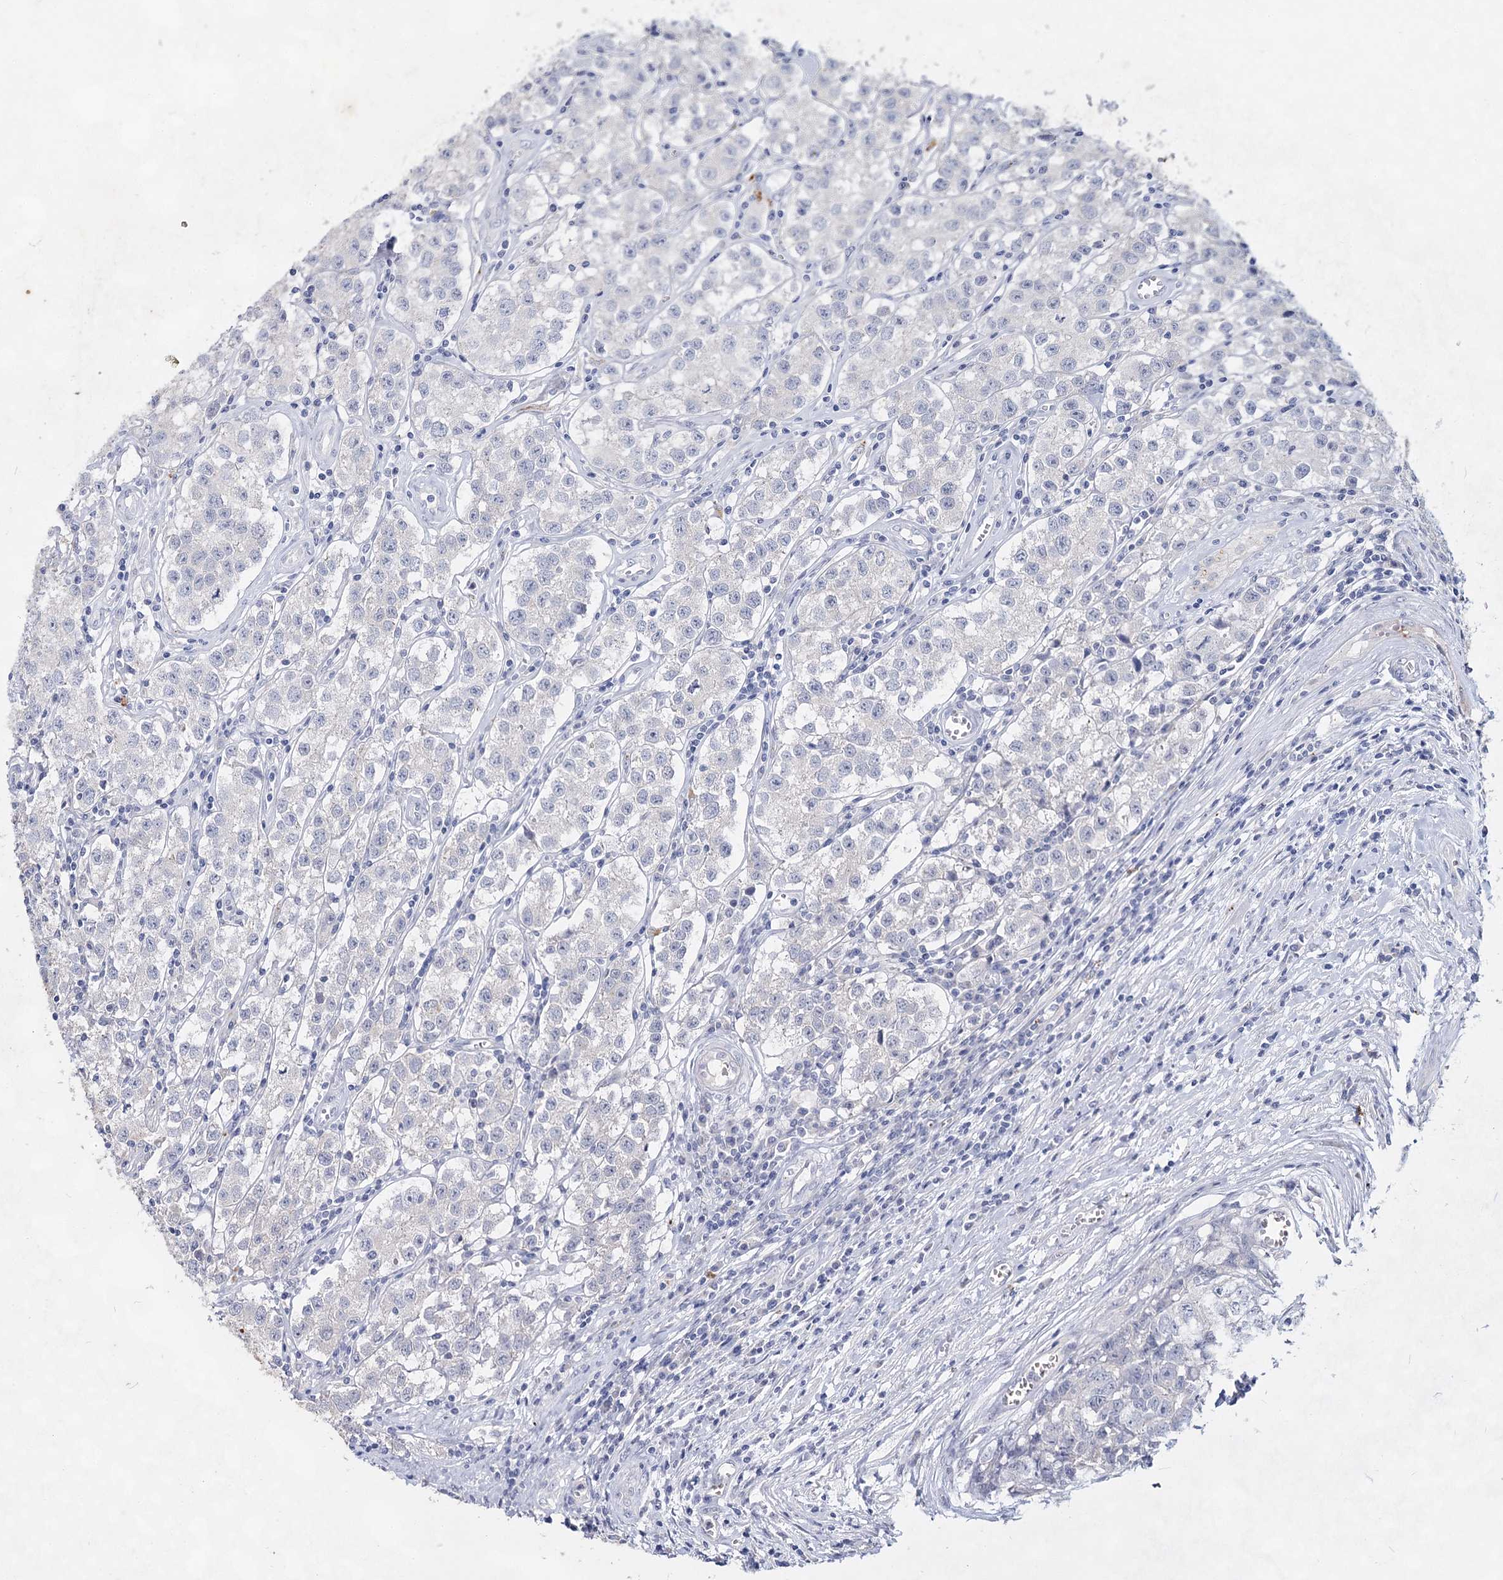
{"staining": {"intensity": "negative", "quantity": "none", "location": "none"}, "tissue": "testis cancer", "cell_type": "Tumor cells", "image_type": "cancer", "snomed": [{"axis": "morphology", "description": "Seminoma, NOS"}, {"axis": "morphology", "description": "Carcinoma, Embryonal, NOS"}, {"axis": "topography", "description": "Testis"}], "caption": "Immunohistochemistry photomicrograph of neoplastic tissue: testis seminoma stained with DAB demonstrates no significant protein staining in tumor cells. Nuclei are stained in blue.", "gene": "CCDC73", "patient": {"sex": "male", "age": 43}}